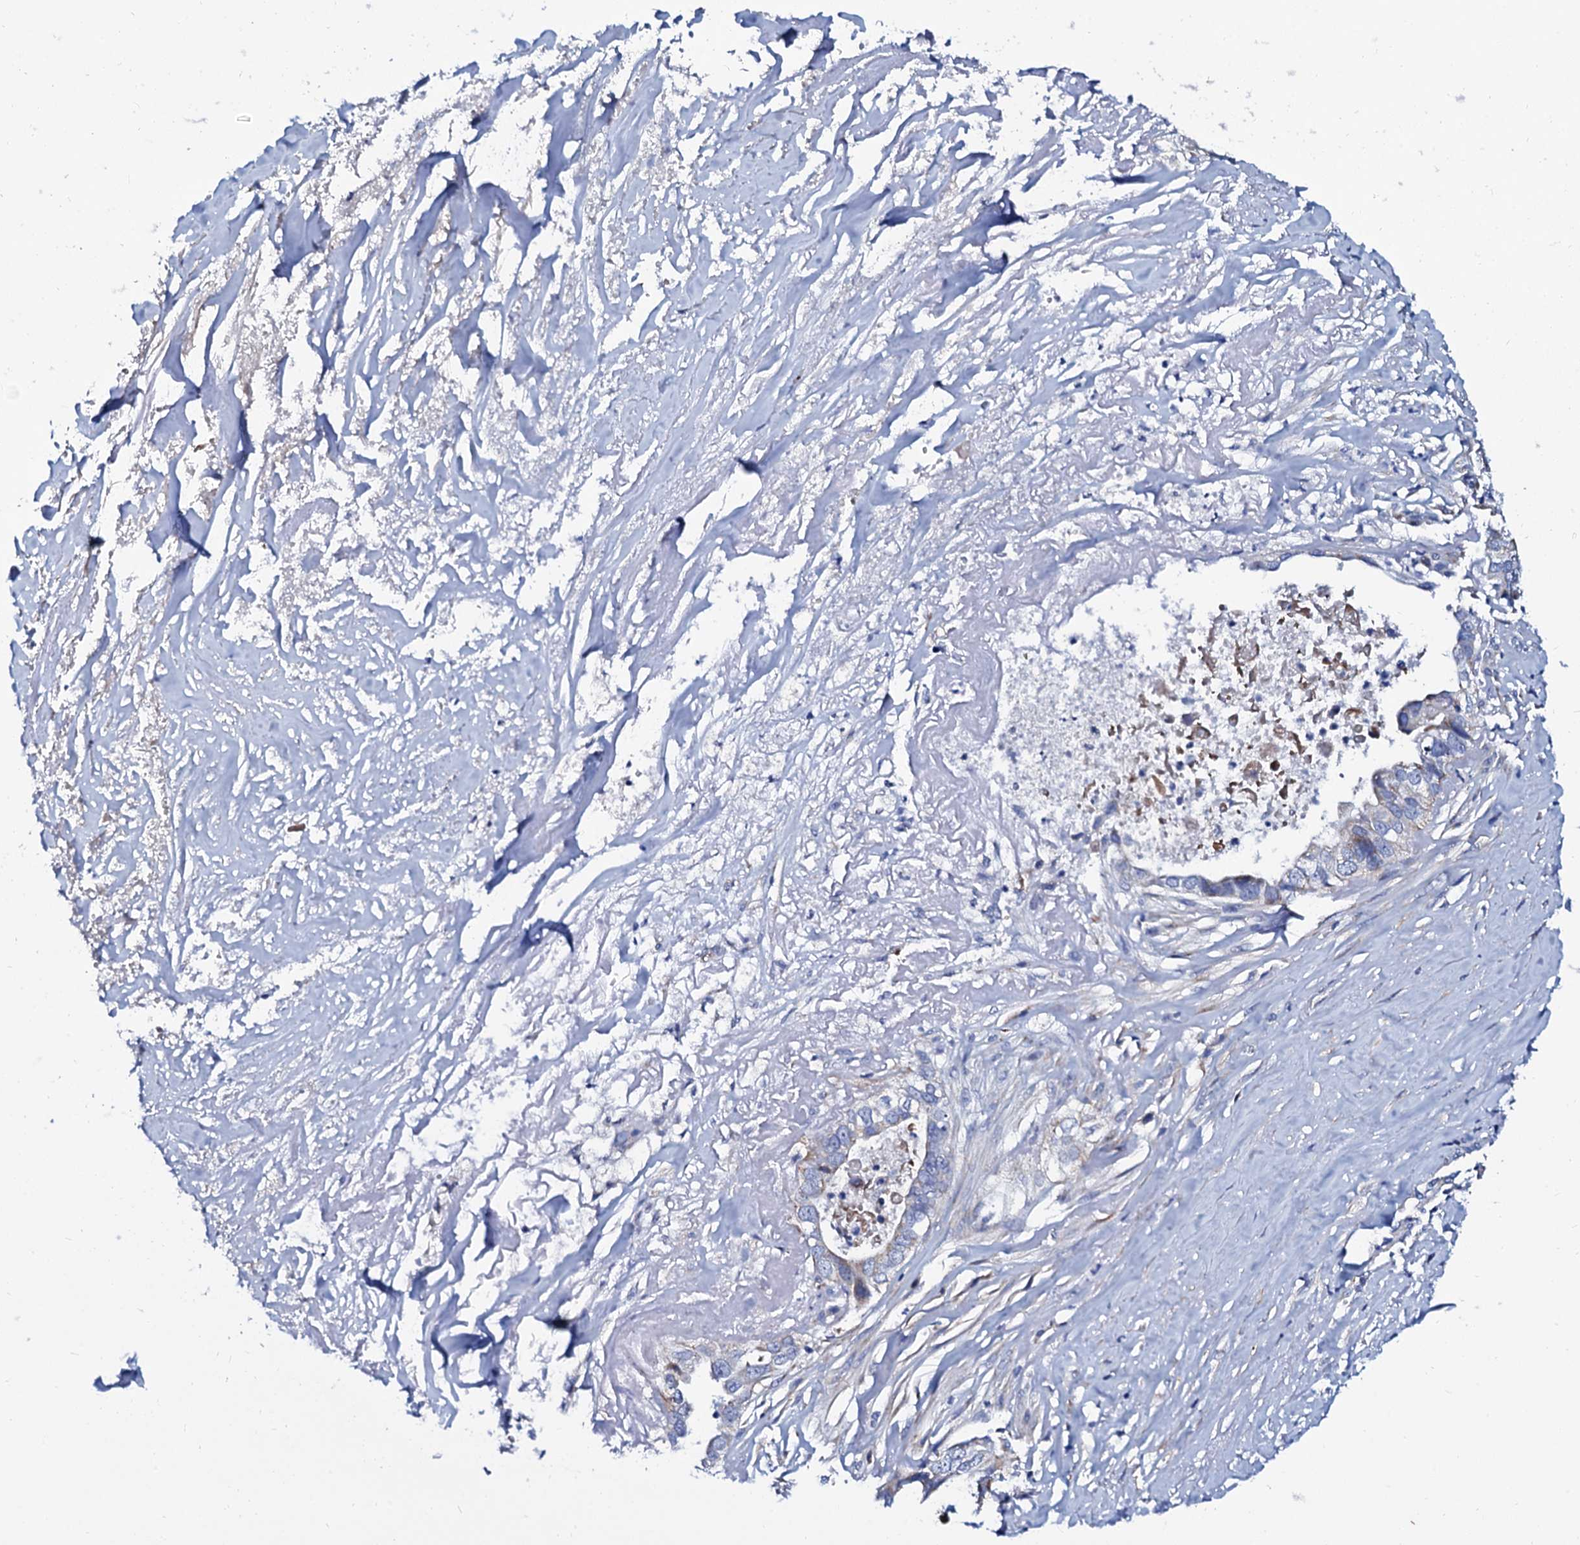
{"staining": {"intensity": "negative", "quantity": "none", "location": "none"}, "tissue": "liver cancer", "cell_type": "Tumor cells", "image_type": "cancer", "snomed": [{"axis": "morphology", "description": "Cholangiocarcinoma"}, {"axis": "topography", "description": "Liver"}], "caption": "Image shows no protein positivity in tumor cells of liver cholangiocarcinoma tissue.", "gene": "SLC37A4", "patient": {"sex": "female", "age": 79}}